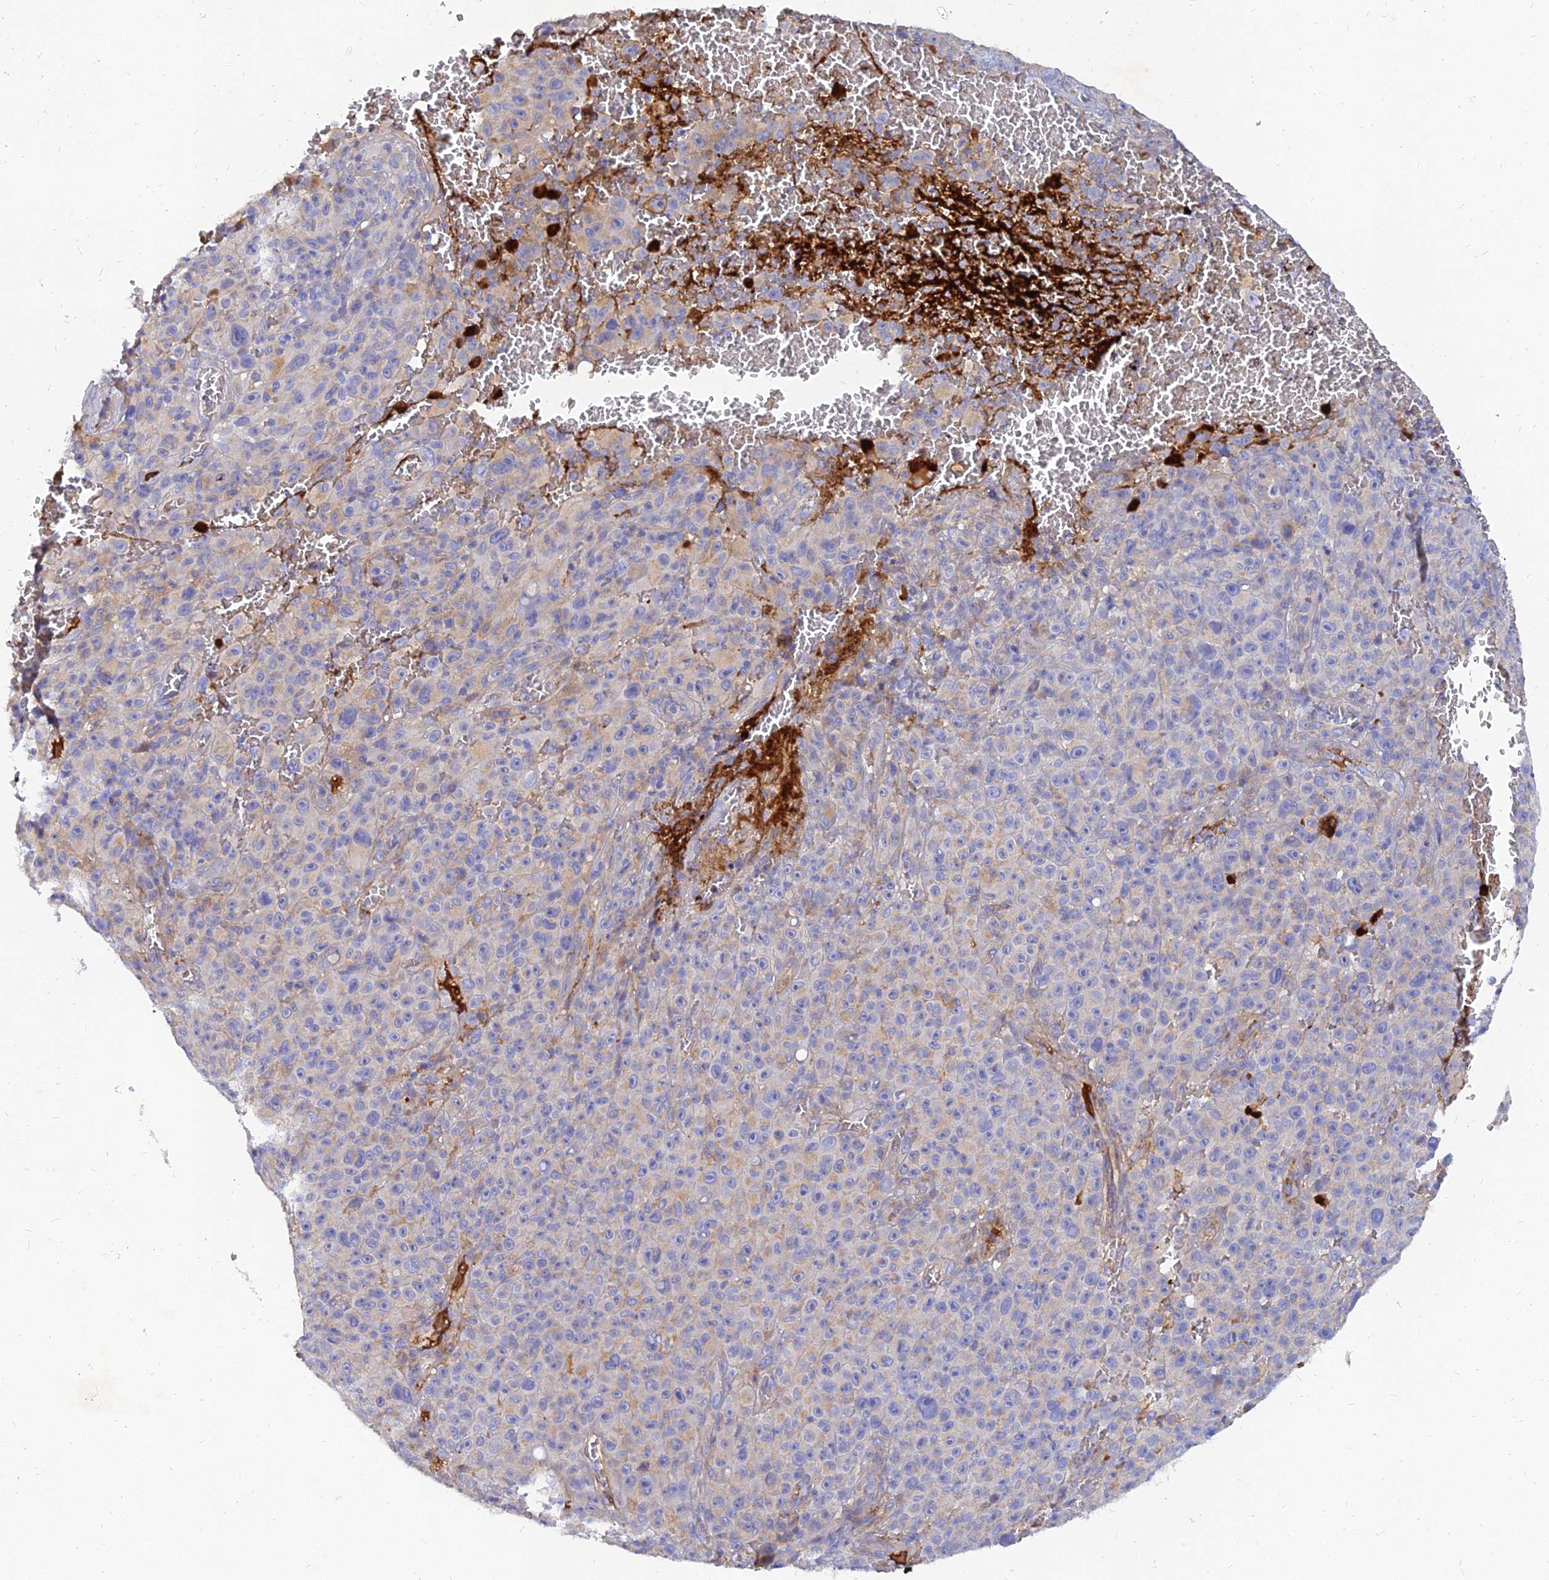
{"staining": {"intensity": "negative", "quantity": "none", "location": "none"}, "tissue": "melanoma", "cell_type": "Tumor cells", "image_type": "cancer", "snomed": [{"axis": "morphology", "description": "Malignant melanoma, NOS"}, {"axis": "topography", "description": "Skin"}], "caption": "Immunohistochemistry of melanoma demonstrates no staining in tumor cells.", "gene": "MROH1", "patient": {"sex": "female", "age": 82}}